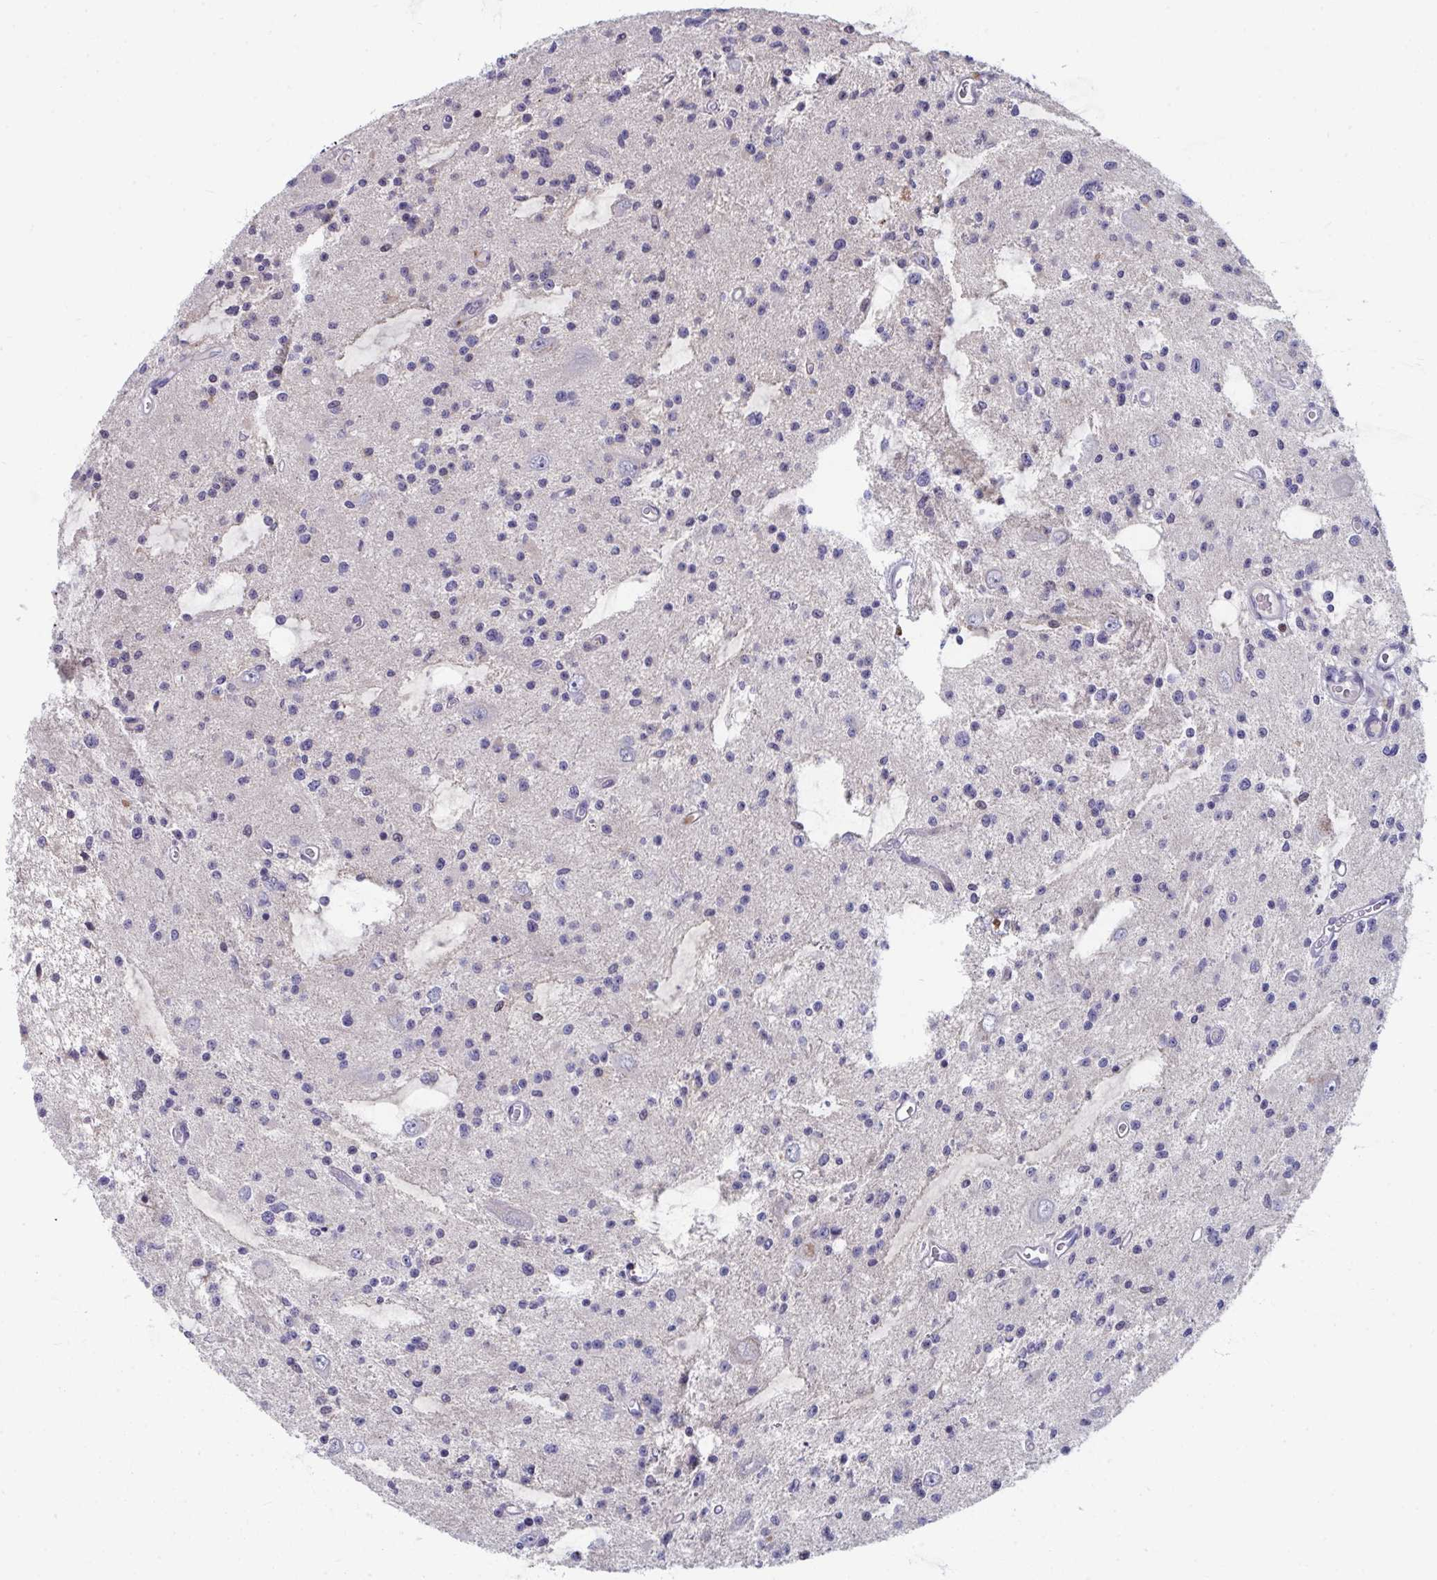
{"staining": {"intensity": "negative", "quantity": "none", "location": "none"}, "tissue": "glioma", "cell_type": "Tumor cells", "image_type": "cancer", "snomed": [{"axis": "morphology", "description": "Glioma, malignant, Low grade"}, {"axis": "topography", "description": "Brain"}], "caption": "DAB (3,3'-diaminobenzidine) immunohistochemical staining of human malignant glioma (low-grade) exhibits no significant staining in tumor cells. (DAB immunohistochemistry, high magnification).", "gene": "AOC2", "patient": {"sex": "male", "age": 43}}